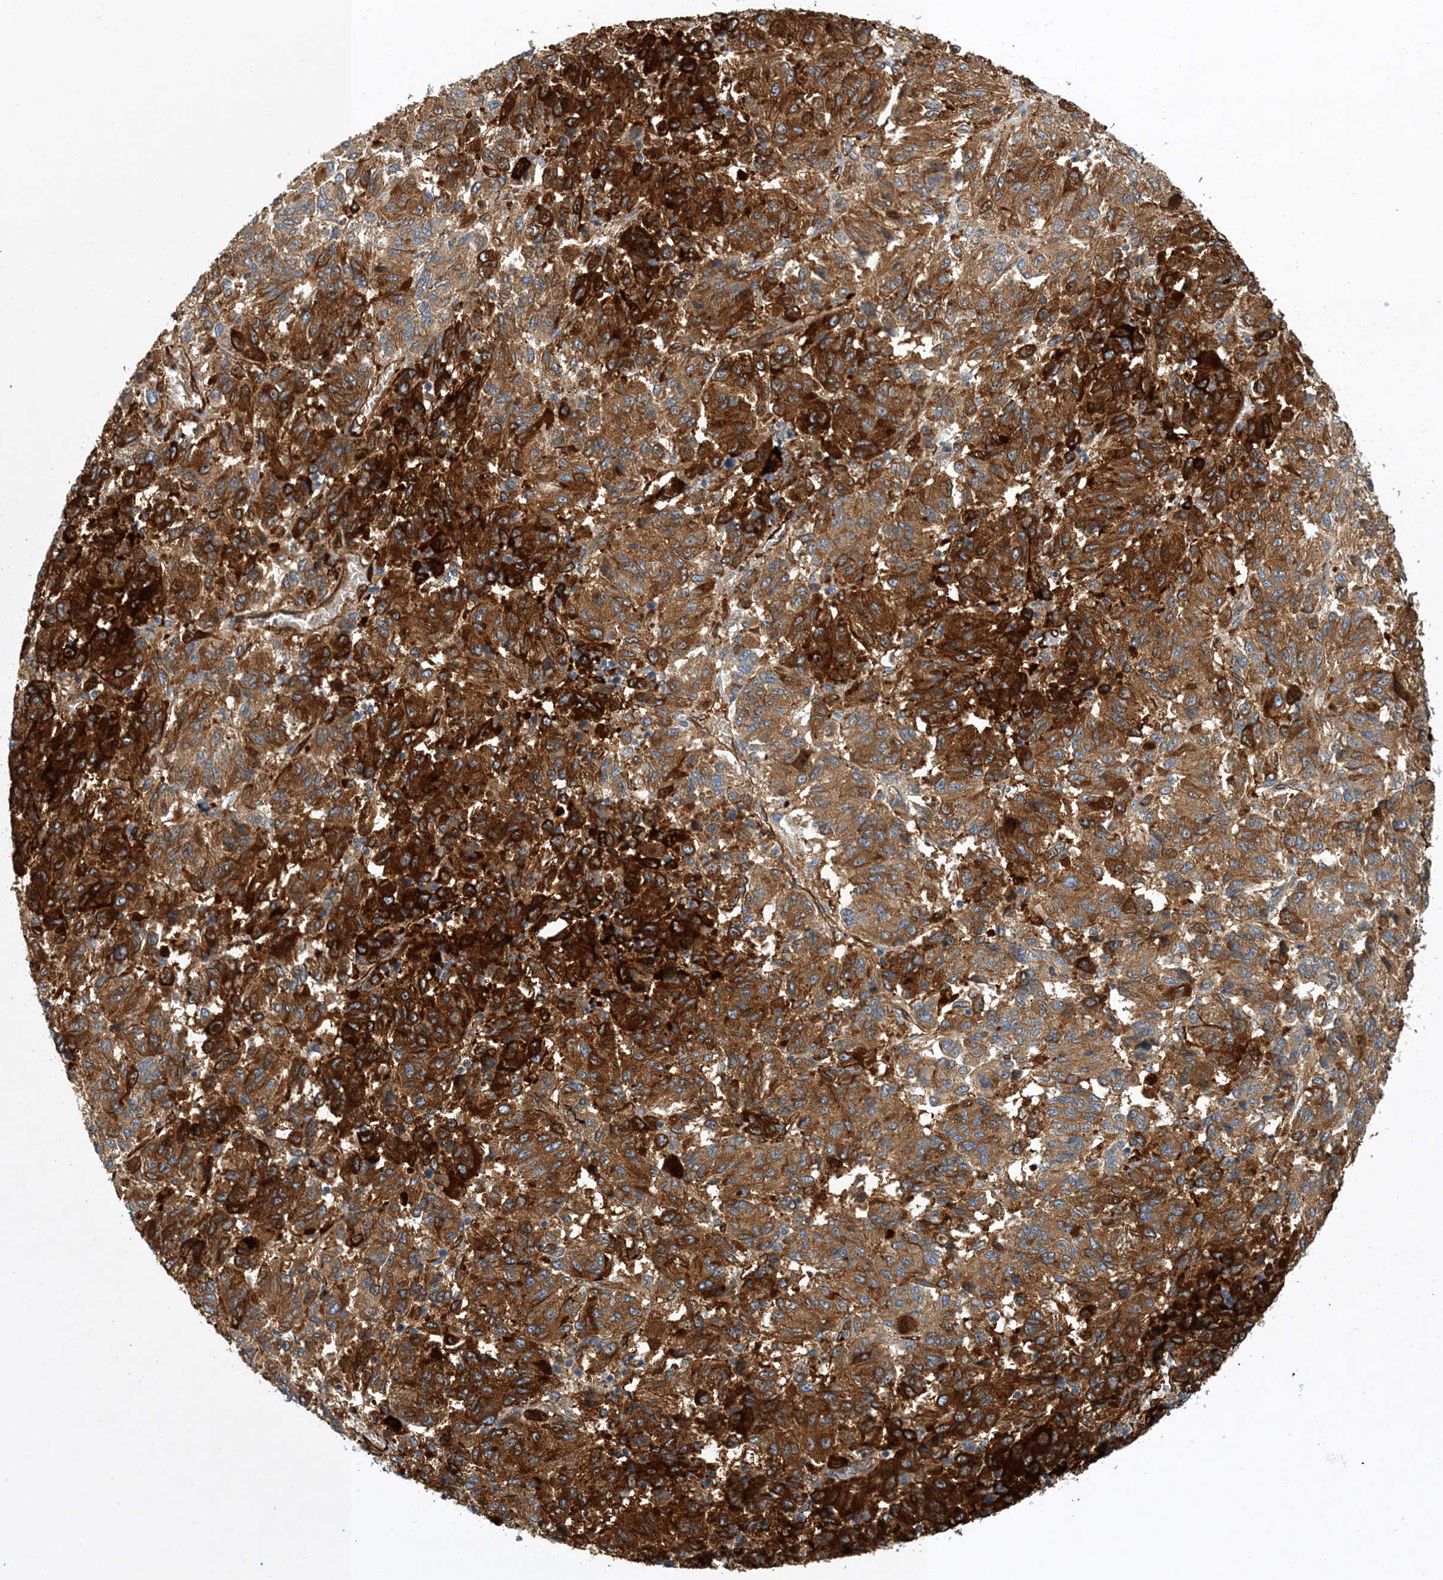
{"staining": {"intensity": "strong", "quantity": ">75%", "location": "cytoplasmic/membranous"}, "tissue": "melanoma", "cell_type": "Tumor cells", "image_type": "cancer", "snomed": [{"axis": "morphology", "description": "Malignant melanoma, Metastatic site"}, {"axis": "topography", "description": "Lung"}], "caption": "Protein positivity by IHC shows strong cytoplasmic/membranous positivity in approximately >75% of tumor cells in malignant melanoma (metastatic site).", "gene": "PCDHA2", "patient": {"sex": "male", "age": 64}}